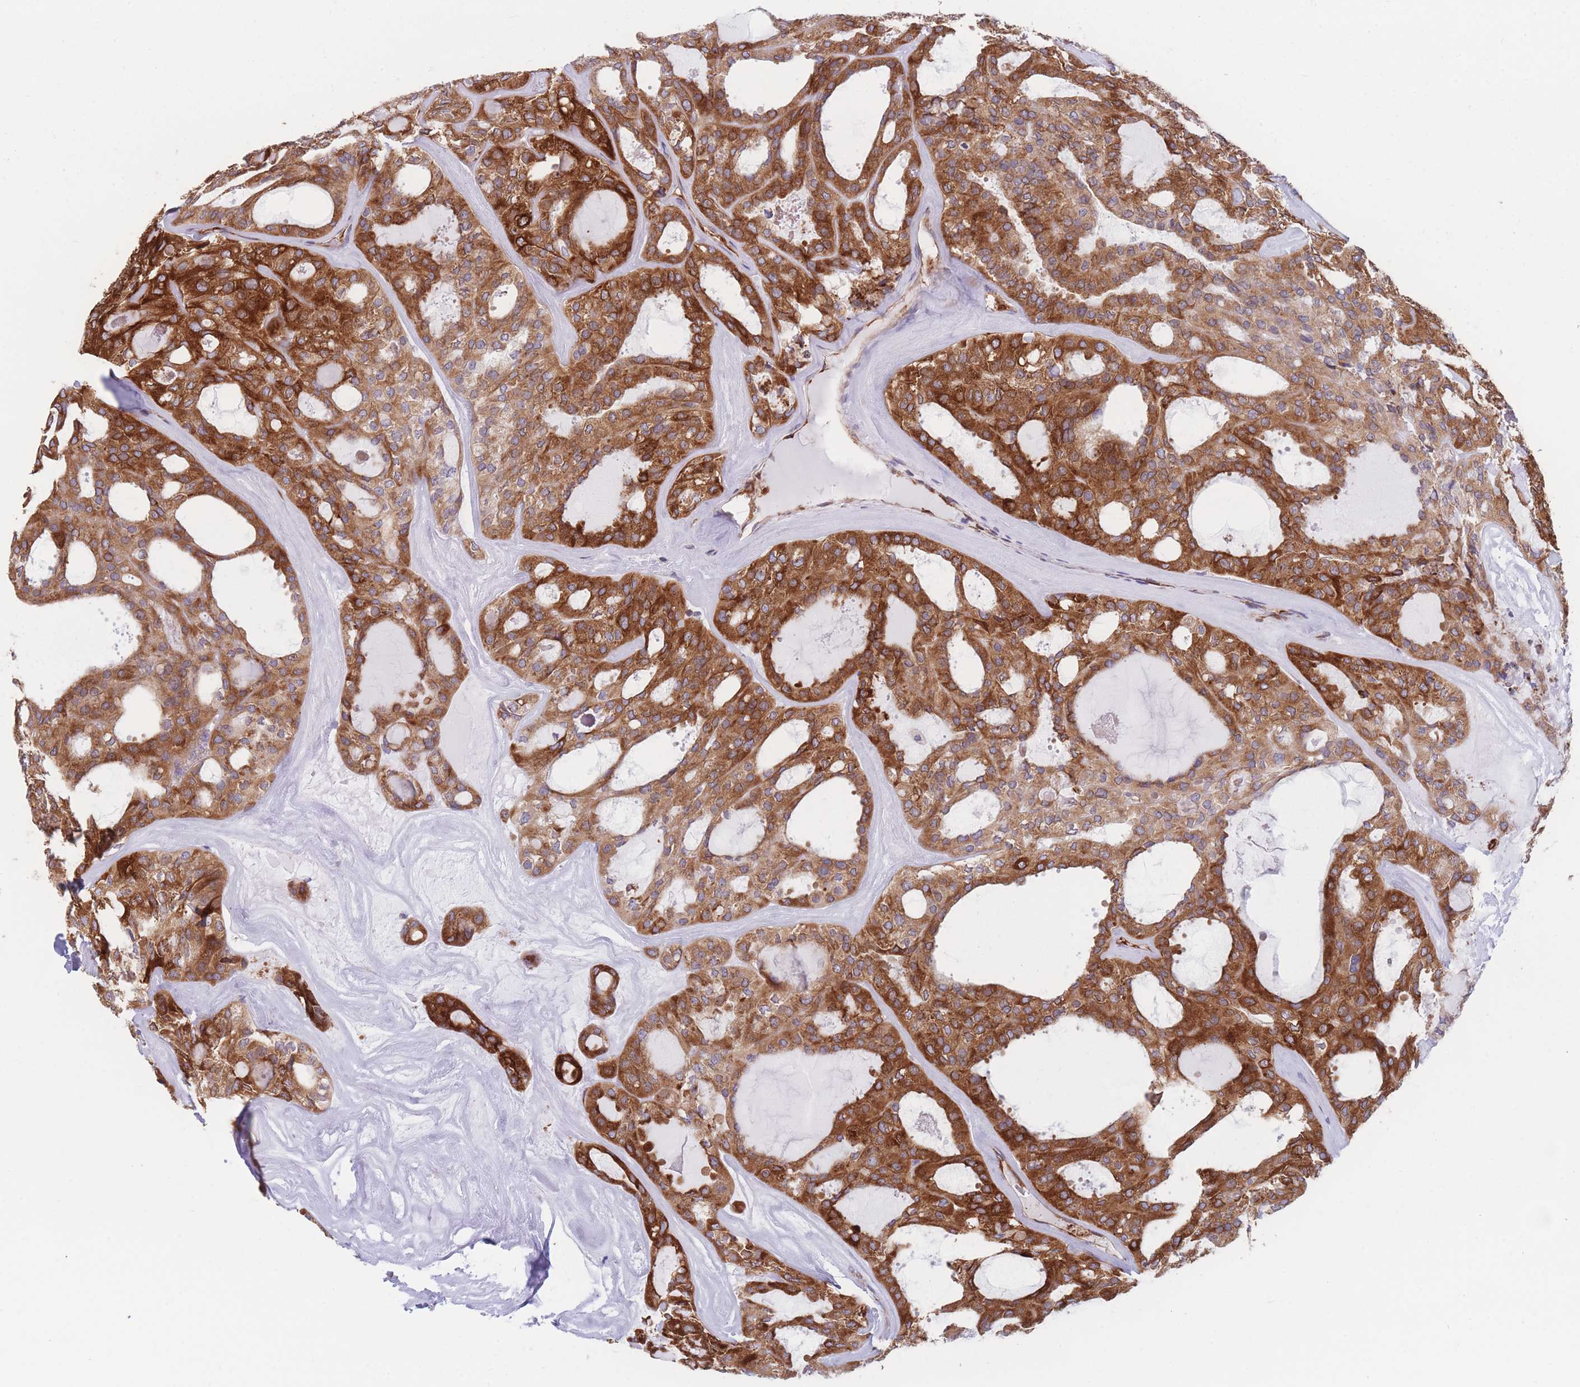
{"staining": {"intensity": "strong", "quantity": ">75%", "location": "cytoplasmic/membranous"}, "tissue": "thyroid cancer", "cell_type": "Tumor cells", "image_type": "cancer", "snomed": [{"axis": "morphology", "description": "Follicular adenoma carcinoma, NOS"}, {"axis": "topography", "description": "Thyroid gland"}], "caption": "Thyroid cancer (follicular adenoma carcinoma) stained with IHC shows strong cytoplasmic/membranous expression in approximately >75% of tumor cells. Using DAB (brown) and hematoxylin (blue) stains, captured at high magnification using brightfield microscopy.", "gene": "AK9", "patient": {"sex": "male", "age": 75}}